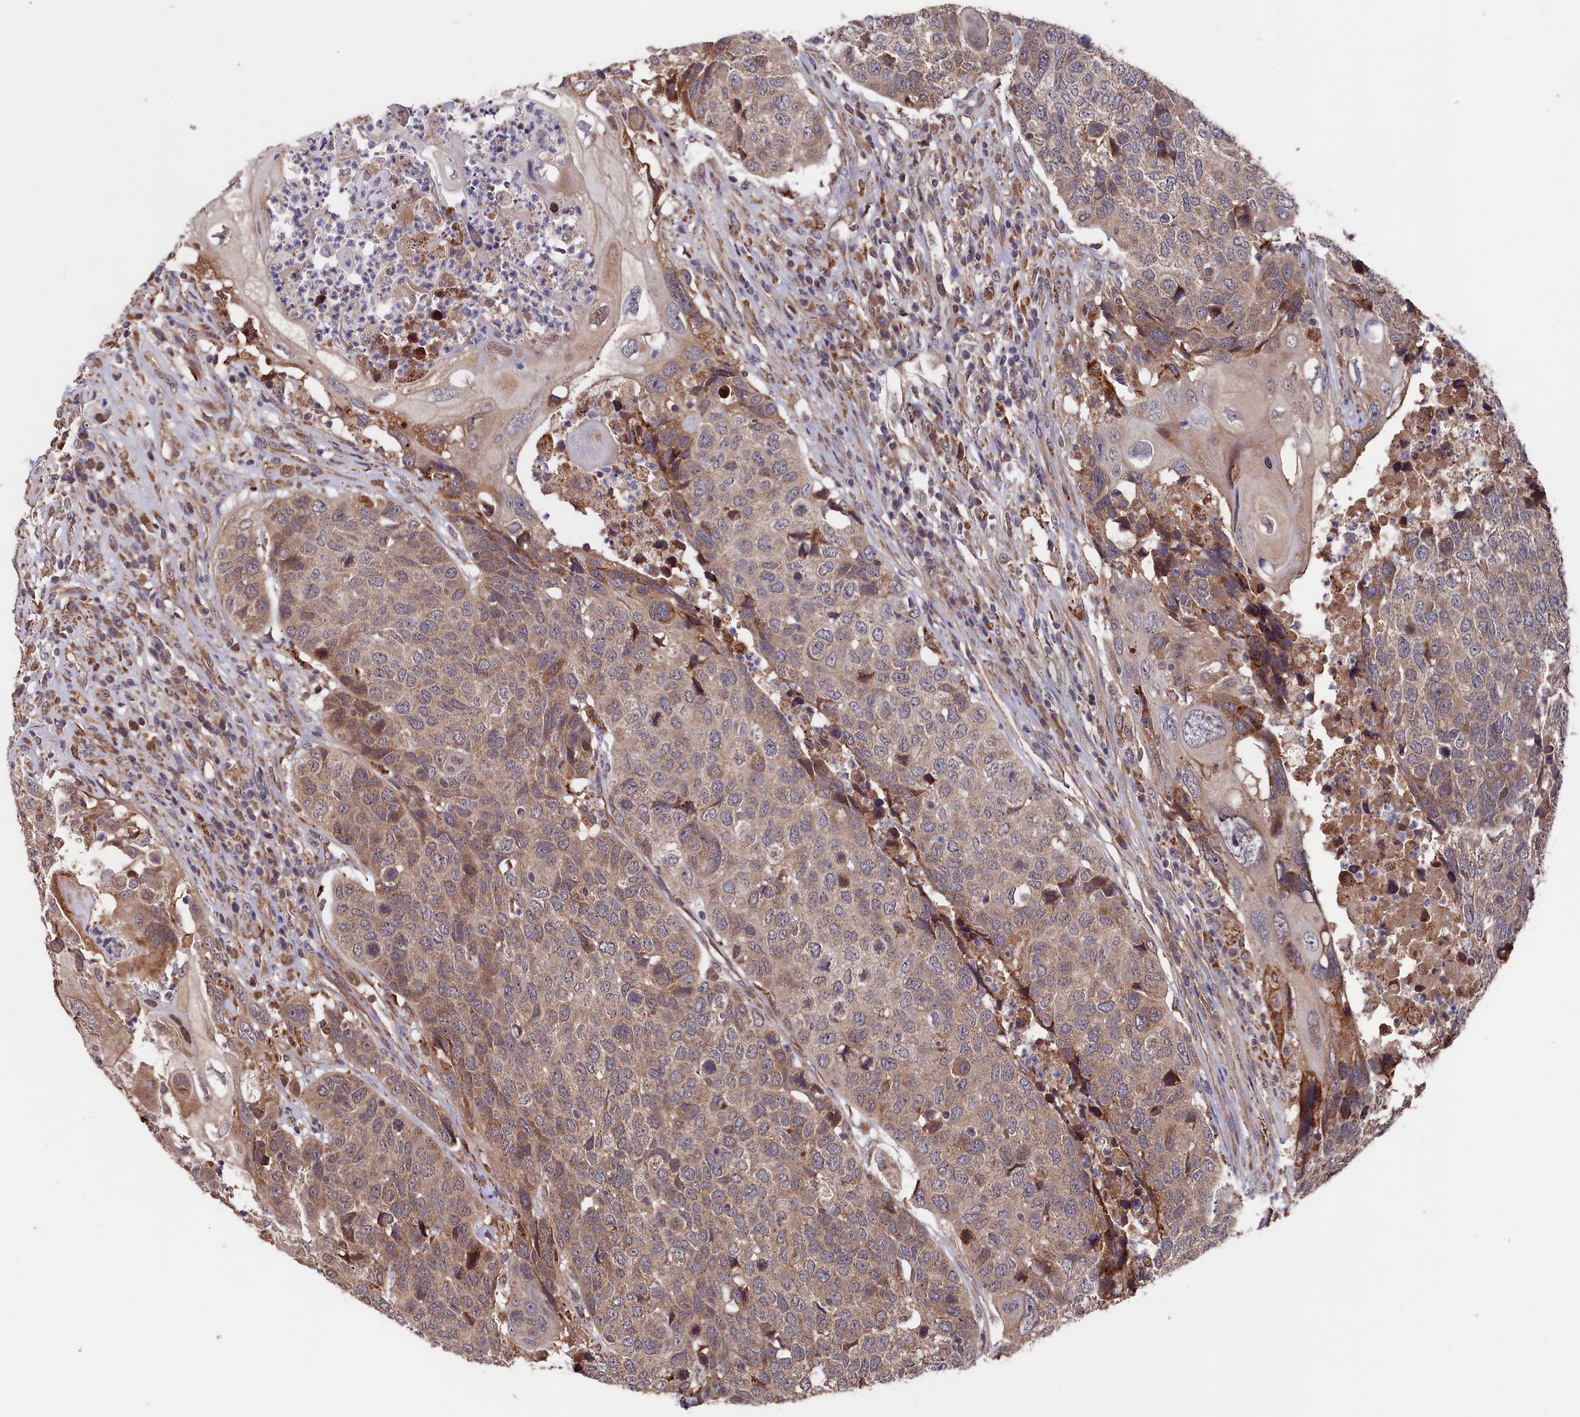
{"staining": {"intensity": "moderate", "quantity": "25%-75%", "location": "cytoplasmic/membranous"}, "tissue": "head and neck cancer", "cell_type": "Tumor cells", "image_type": "cancer", "snomed": [{"axis": "morphology", "description": "Squamous cell carcinoma, NOS"}, {"axis": "topography", "description": "Head-Neck"}], "caption": "A photomicrograph of human head and neck squamous cell carcinoma stained for a protein displays moderate cytoplasmic/membranous brown staining in tumor cells.", "gene": "SLC12A4", "patient": {"sex": "male", "age": 66}}